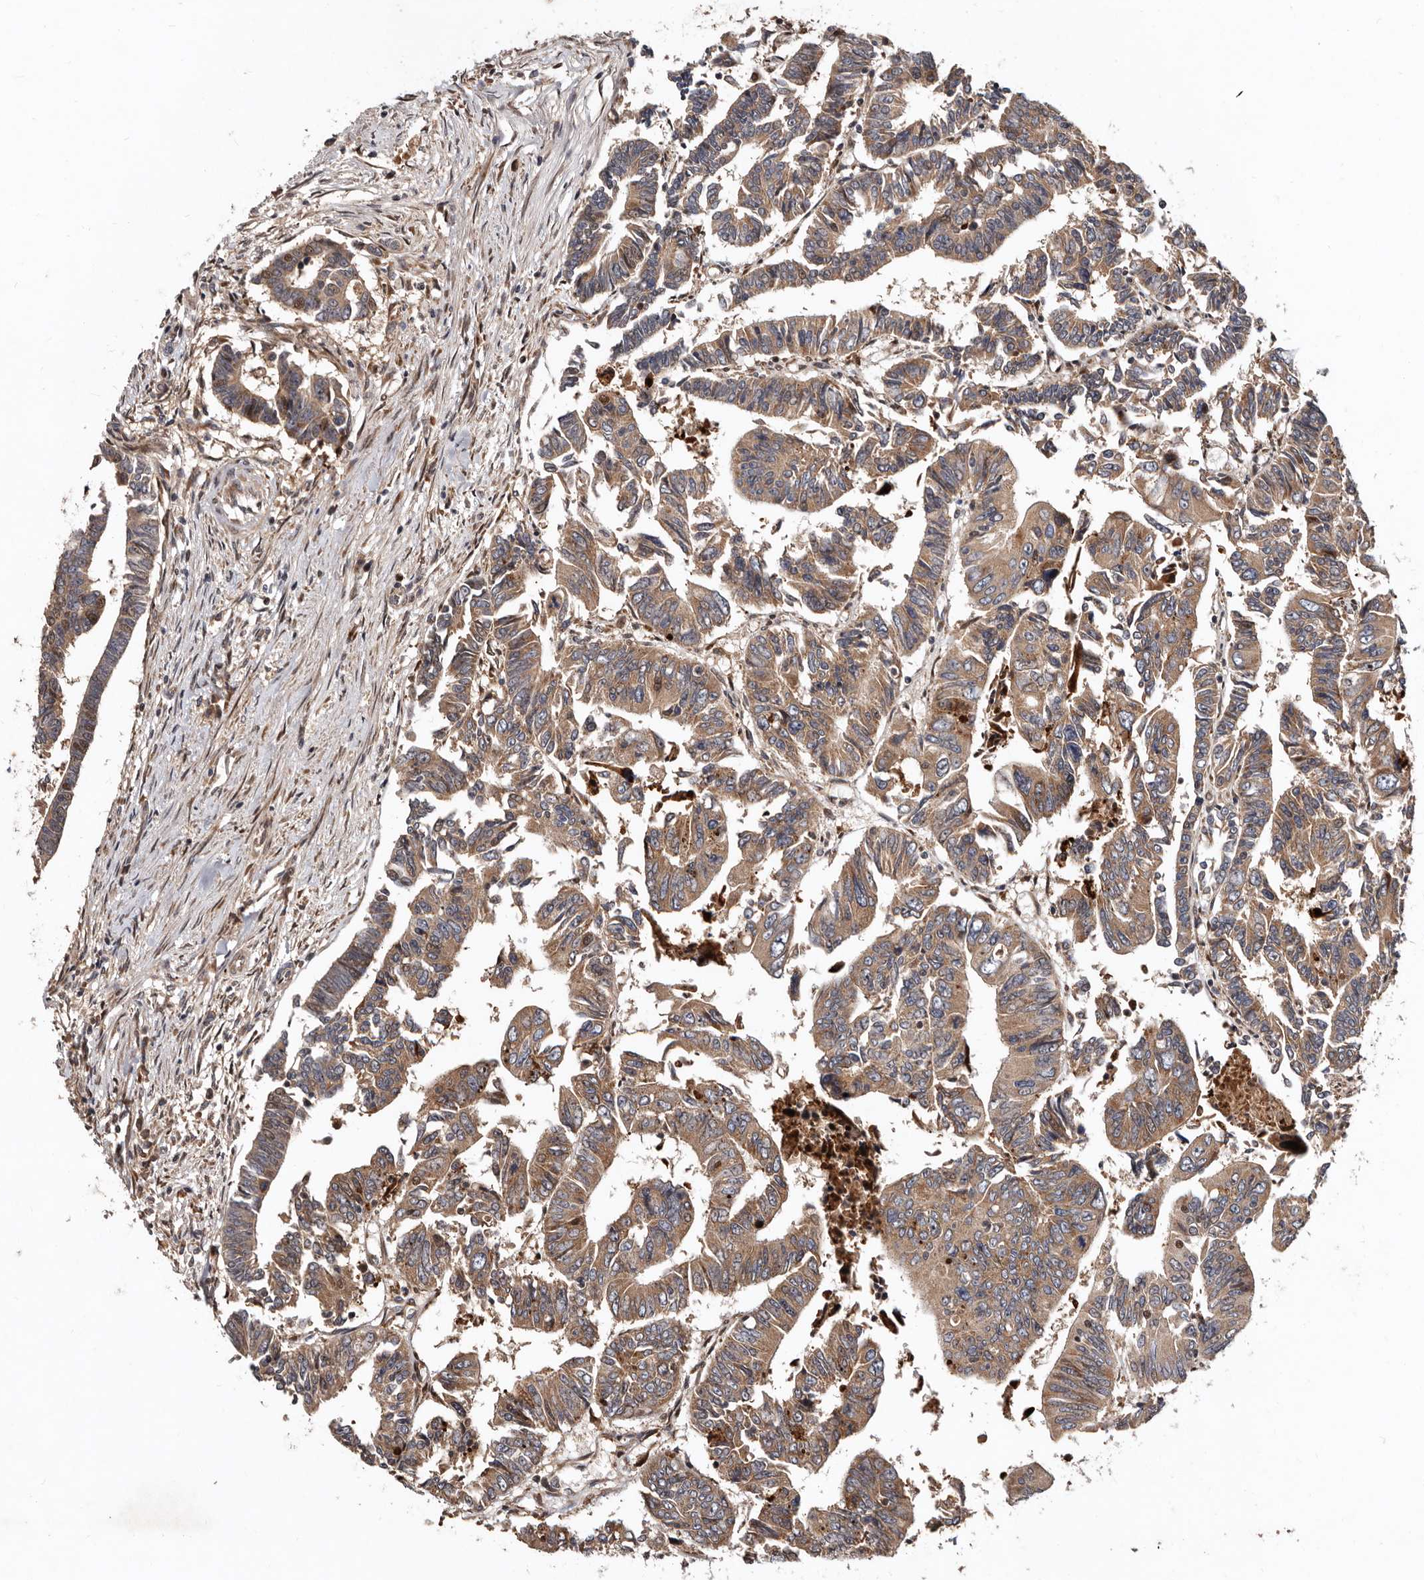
{"staining": {"intensity": "moderate", "quantity": ">75%", "location": "cytoplasmic/membranous"}, "tissue": "colorectal cancer", "cell_type": "Tumor cells", "image_type": "cancer", "snomed": [{"axis": "morphology", "description": "Adenocarcinoma, NOS"}, {"axis": "topography", "description": "Rectum"}], "caption": "An image showing moderate cytoplasmic/membranous staining in approximately >75% of tumor cells in colorectal adenocarcinoma, as visualized by brown immunohistochemical staining.", "gene": "WEE2", "patient": {"sex": "female", "age": 65}}